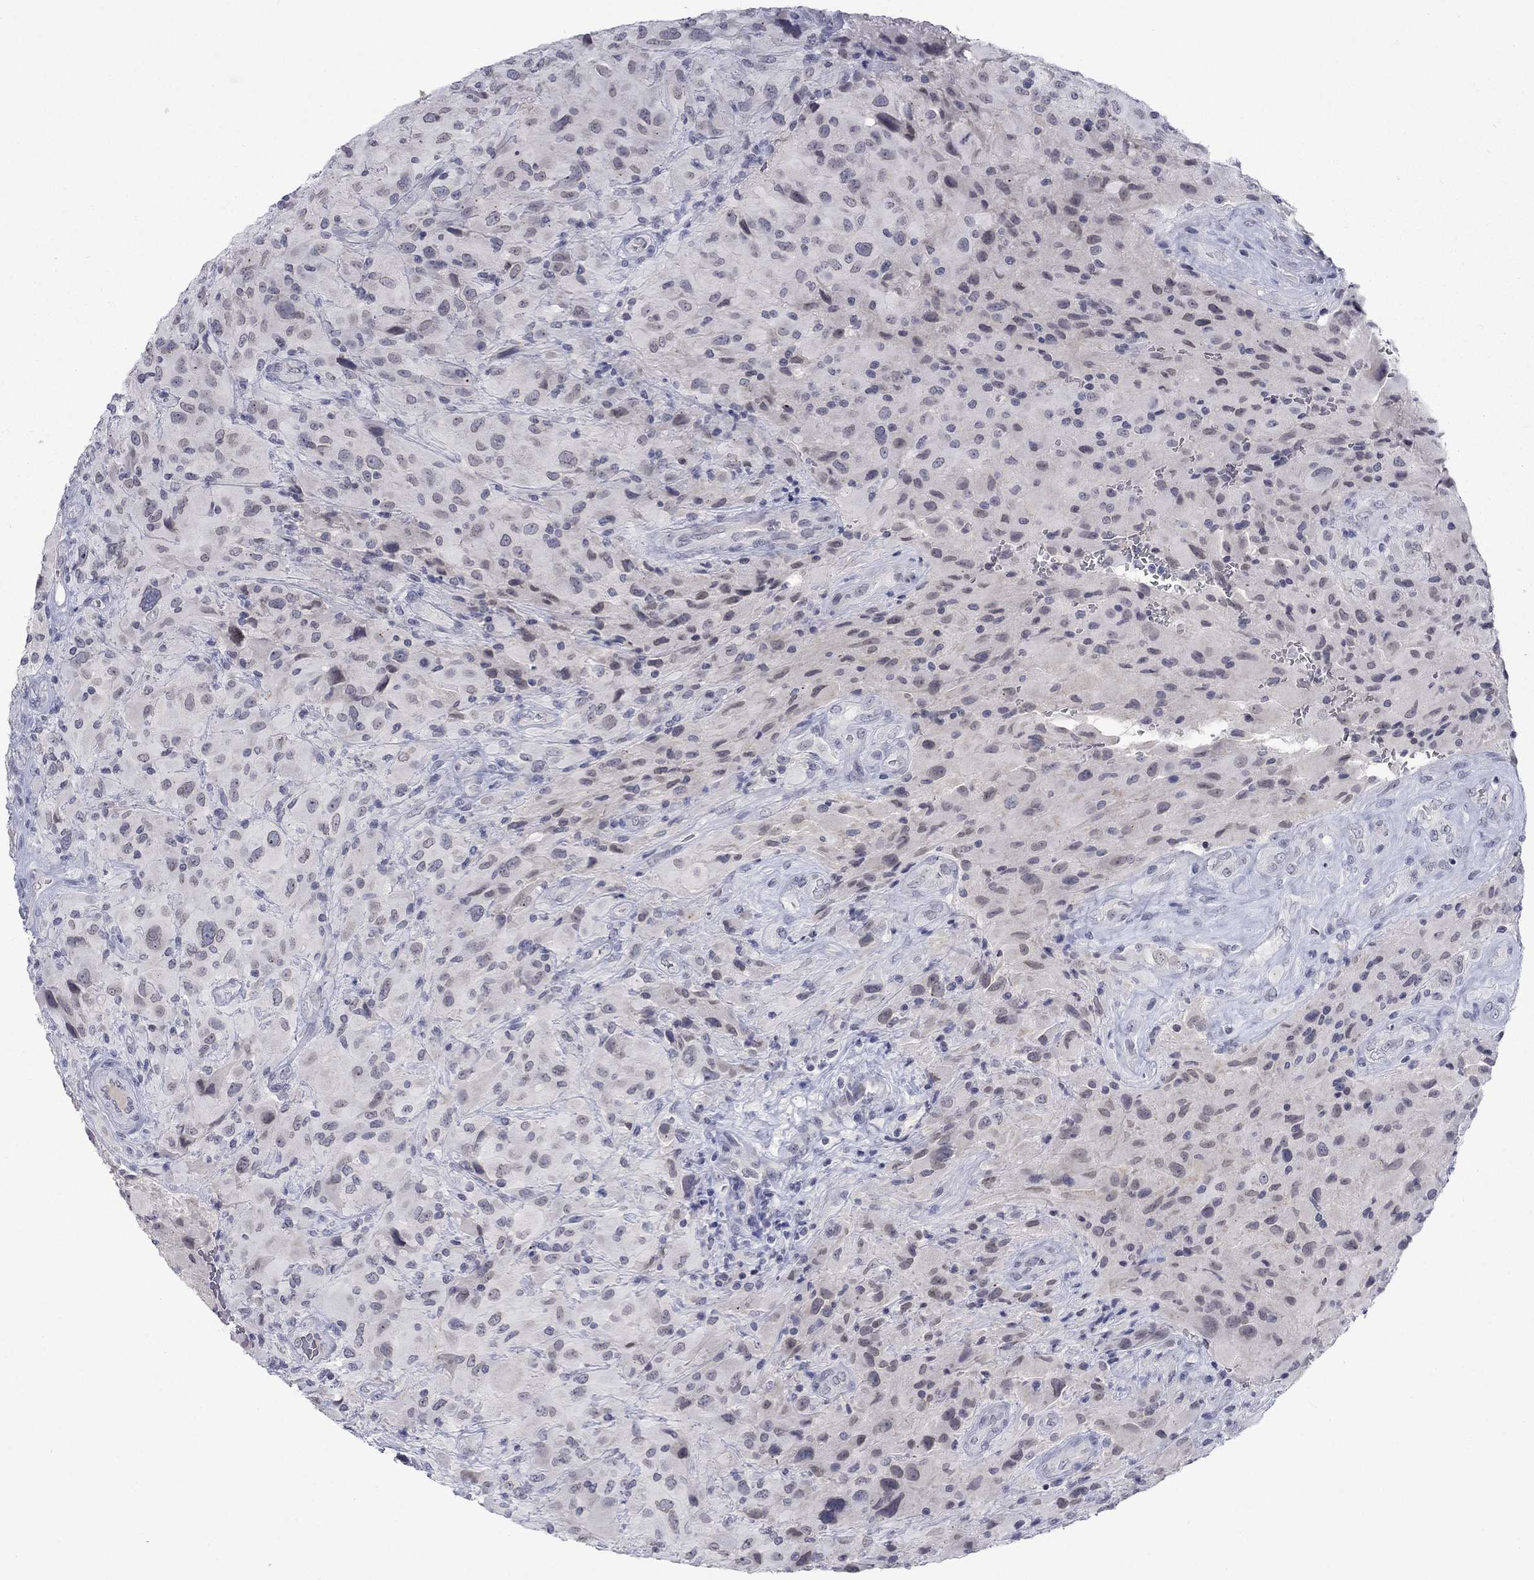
{"staining": {"intensity": "negative", "quantity": "none", "location": "none"}, "tissue": "glioma", "cell_type": "Tumor cells", "image_type": "cancer", "snomed": [{"axis": "morphology", "description": "Glioma, malignant, High grade"}, {"axis": "topography", "description": "Cerebral cortex"}], "caption": "A photomicrograph of human malignant high-grade glioma is negative for staining in tumor cells.", "gene": "NSMF", "patient": {"sex": "male", "age": 35}}